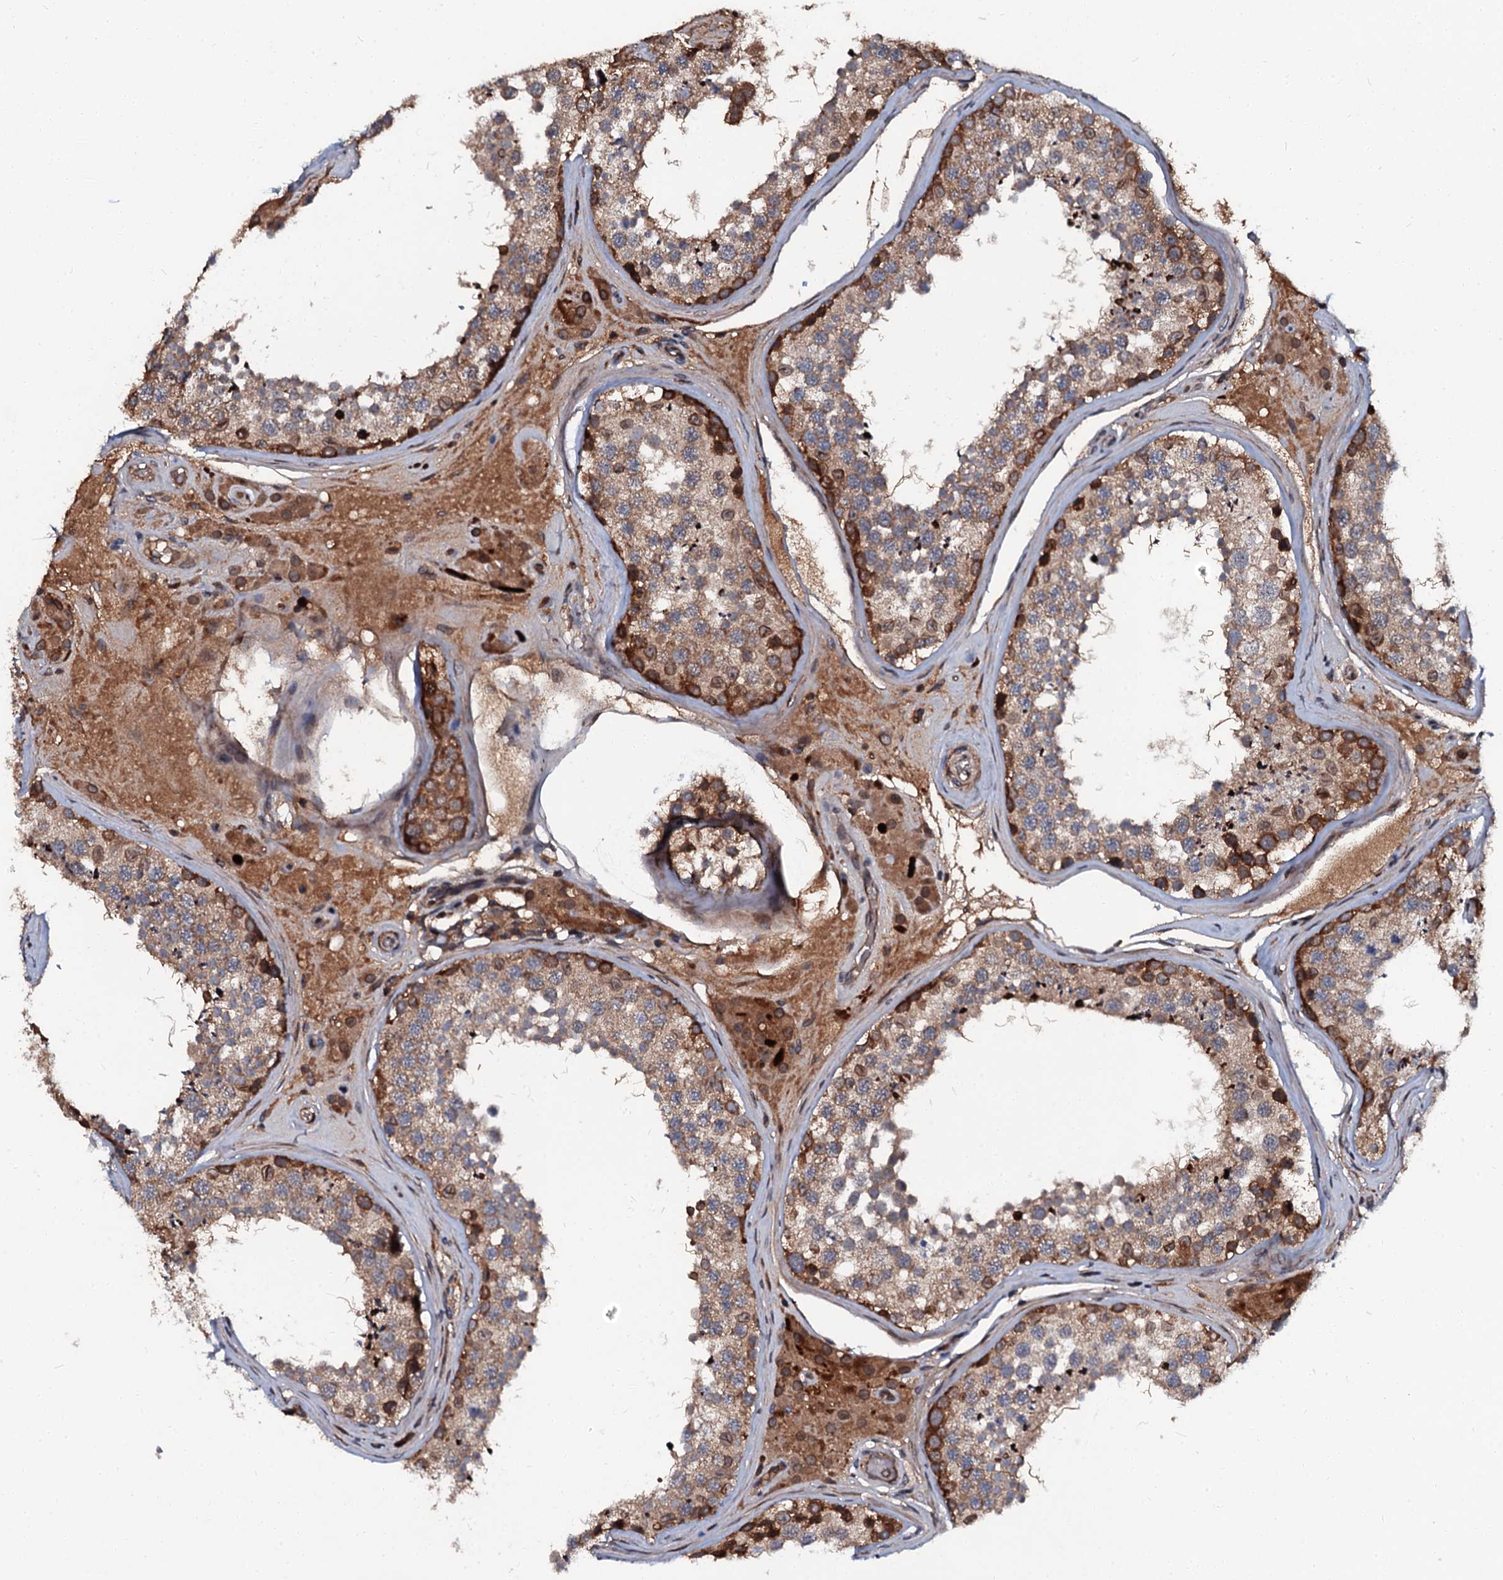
{"staining": {"intensity": "strong", "quantity": "25%-75%", "location": "cytoplasmic/membranous"}, "tissue": "testis", "cell_type": "Cells in seminiferous ducts", "image_type": "normal", "snomed": [{"axis": "morphology", "description": "Normal tissue, NOS"}, {"axis": "topography", "description": "Testis"}], "caption": "Immunohistochemistry (IHC) of benign testis demonstrates high levels of strong cytoplasmic/membranous expression in approximately 25%-75% of cells in seminiferous ducts. The staining is performed using DAB brown chromogen to label protein expression. The nuclei are counter-stained blue using hematoxylin.", "gene": "N4BP1", "patient": {"sex": "male", "age": 46}}